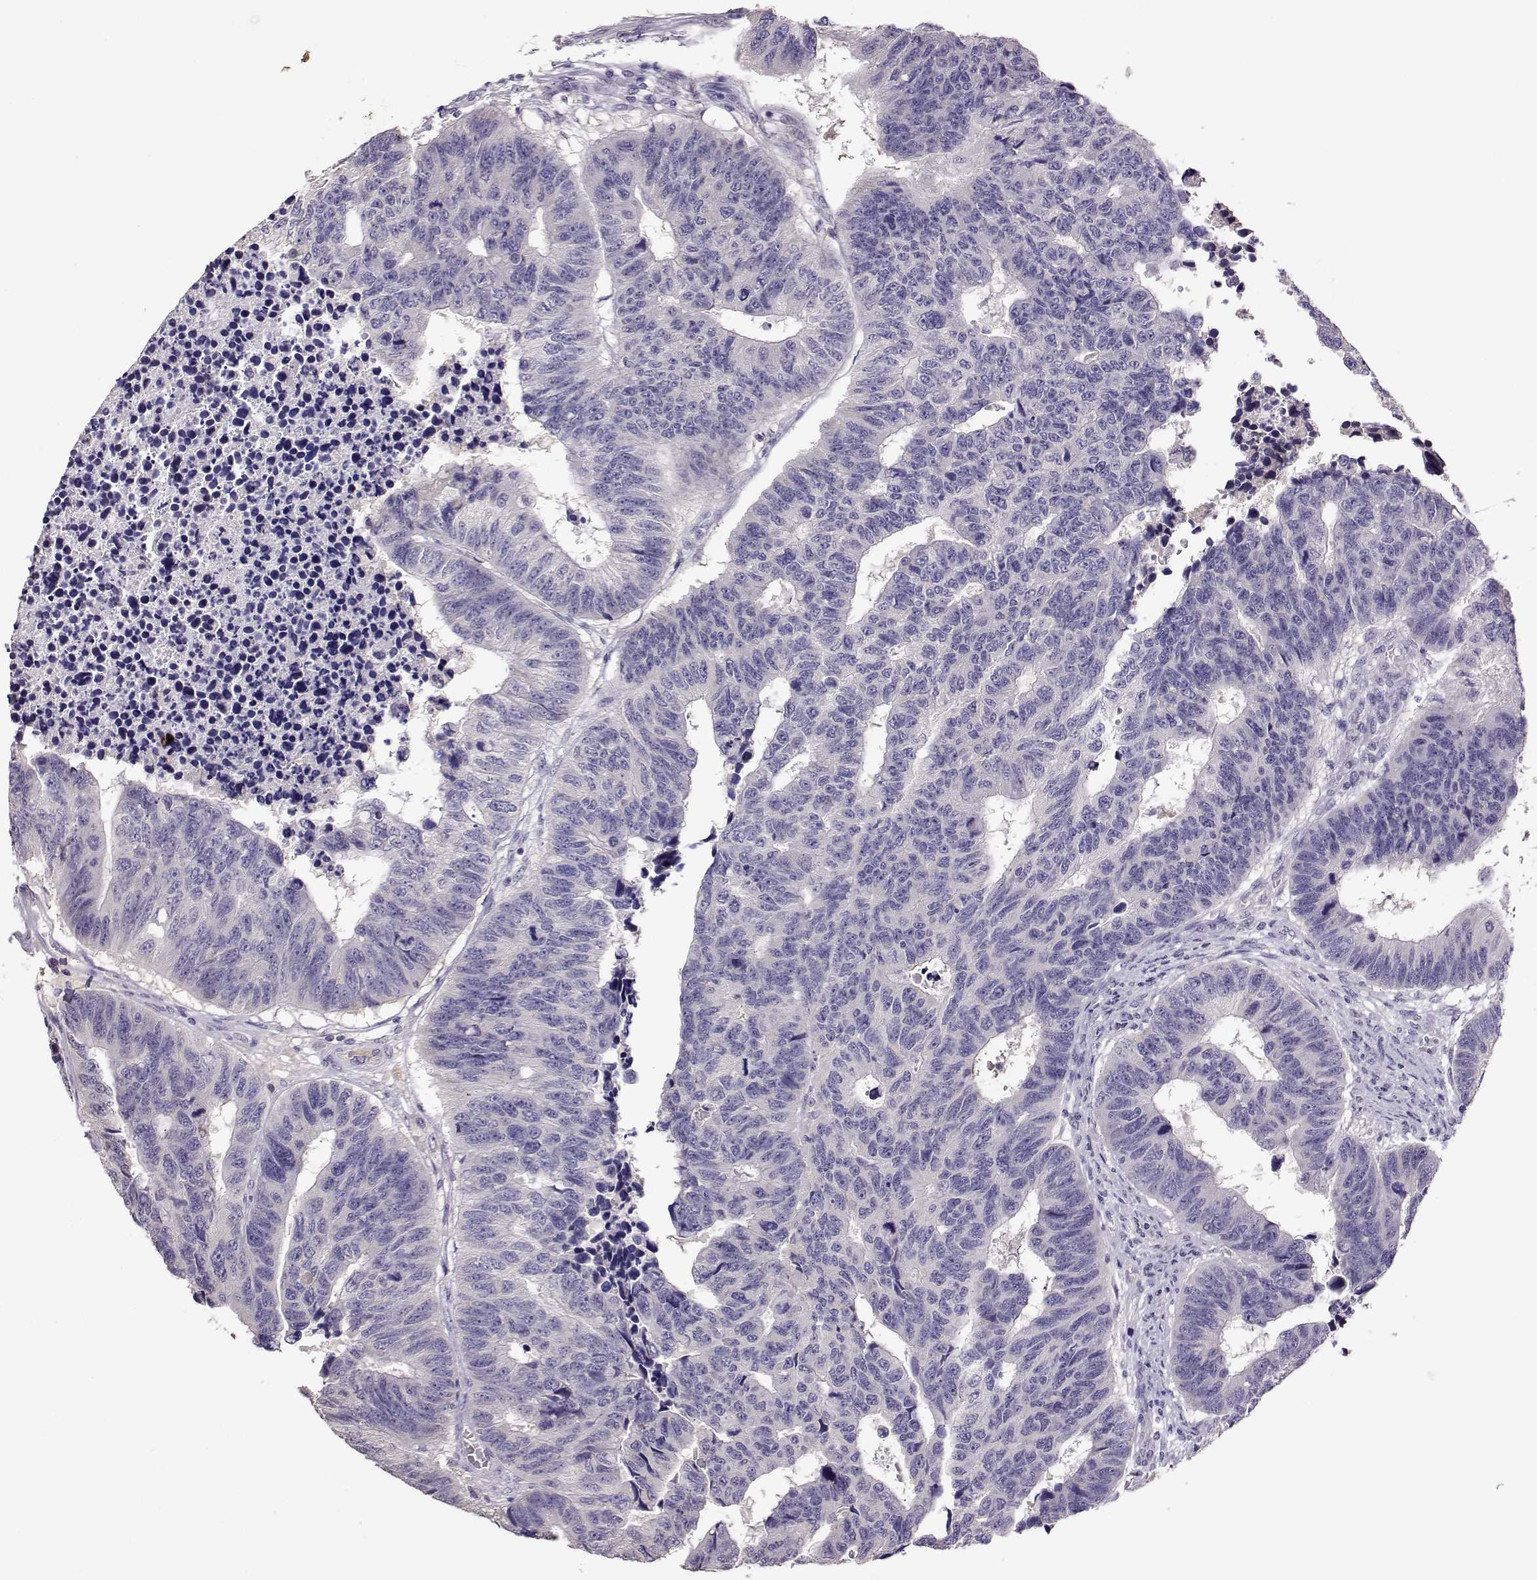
{"staining": {"intensity": "negative", "quantity": "none", "location": "none"}, "tissue": "colorectal cancer", "cell_type": "Tumor cells", "image_type": "cancer", "snomed": [{"axis": "morphology", "description": "Adenocarcinoma, NOS"}, {"axis": "topography", "description": "Rectum"}], "caption": "IHC micrograph of human colorectal cancer stained for a protein (brown), which reveals no positivity in tumor cells.", "gene": "TACR1", "patient": {"sex": "female", "age": 85}}